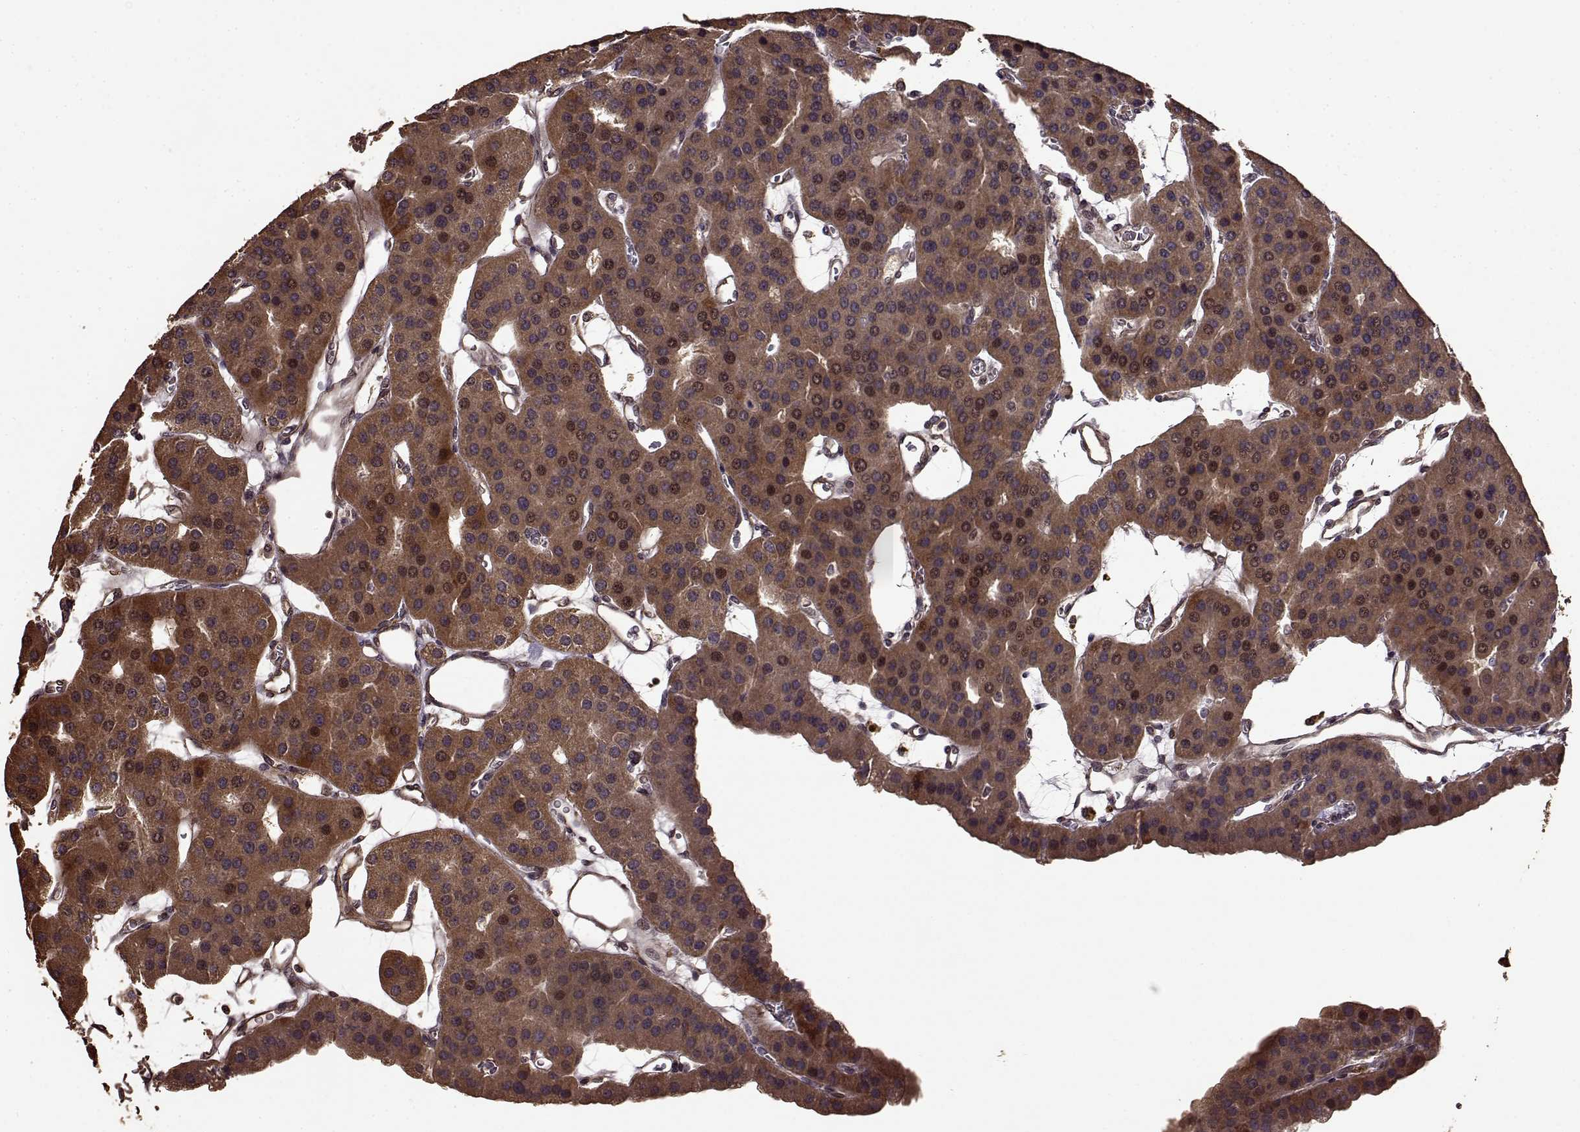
{"staining": {"intensity": "strong", "quantity": ">75%", "location": "cytoplasmic/membranous,nuclear"}, "tissue": "parathyroid gland", "cell_type": "Glandular cells", "image_type": "normal", "snomed": [{"axis": "morphology", "description": "Normal tissue, NOS"}, {"axis": "morphology", "description": "Adenoma, NOS"}, {"axis": "topography", "description": "Parathyroid gland"}], "caption": "Parathyroid gland was stained to show a protein in brown. There is high levels of strong cytoplasmic/membranous,nuclear expression in about >75% of glandular cells.", "gene": "FBXW11", "patient": {"sex": "female", "age": 86}}